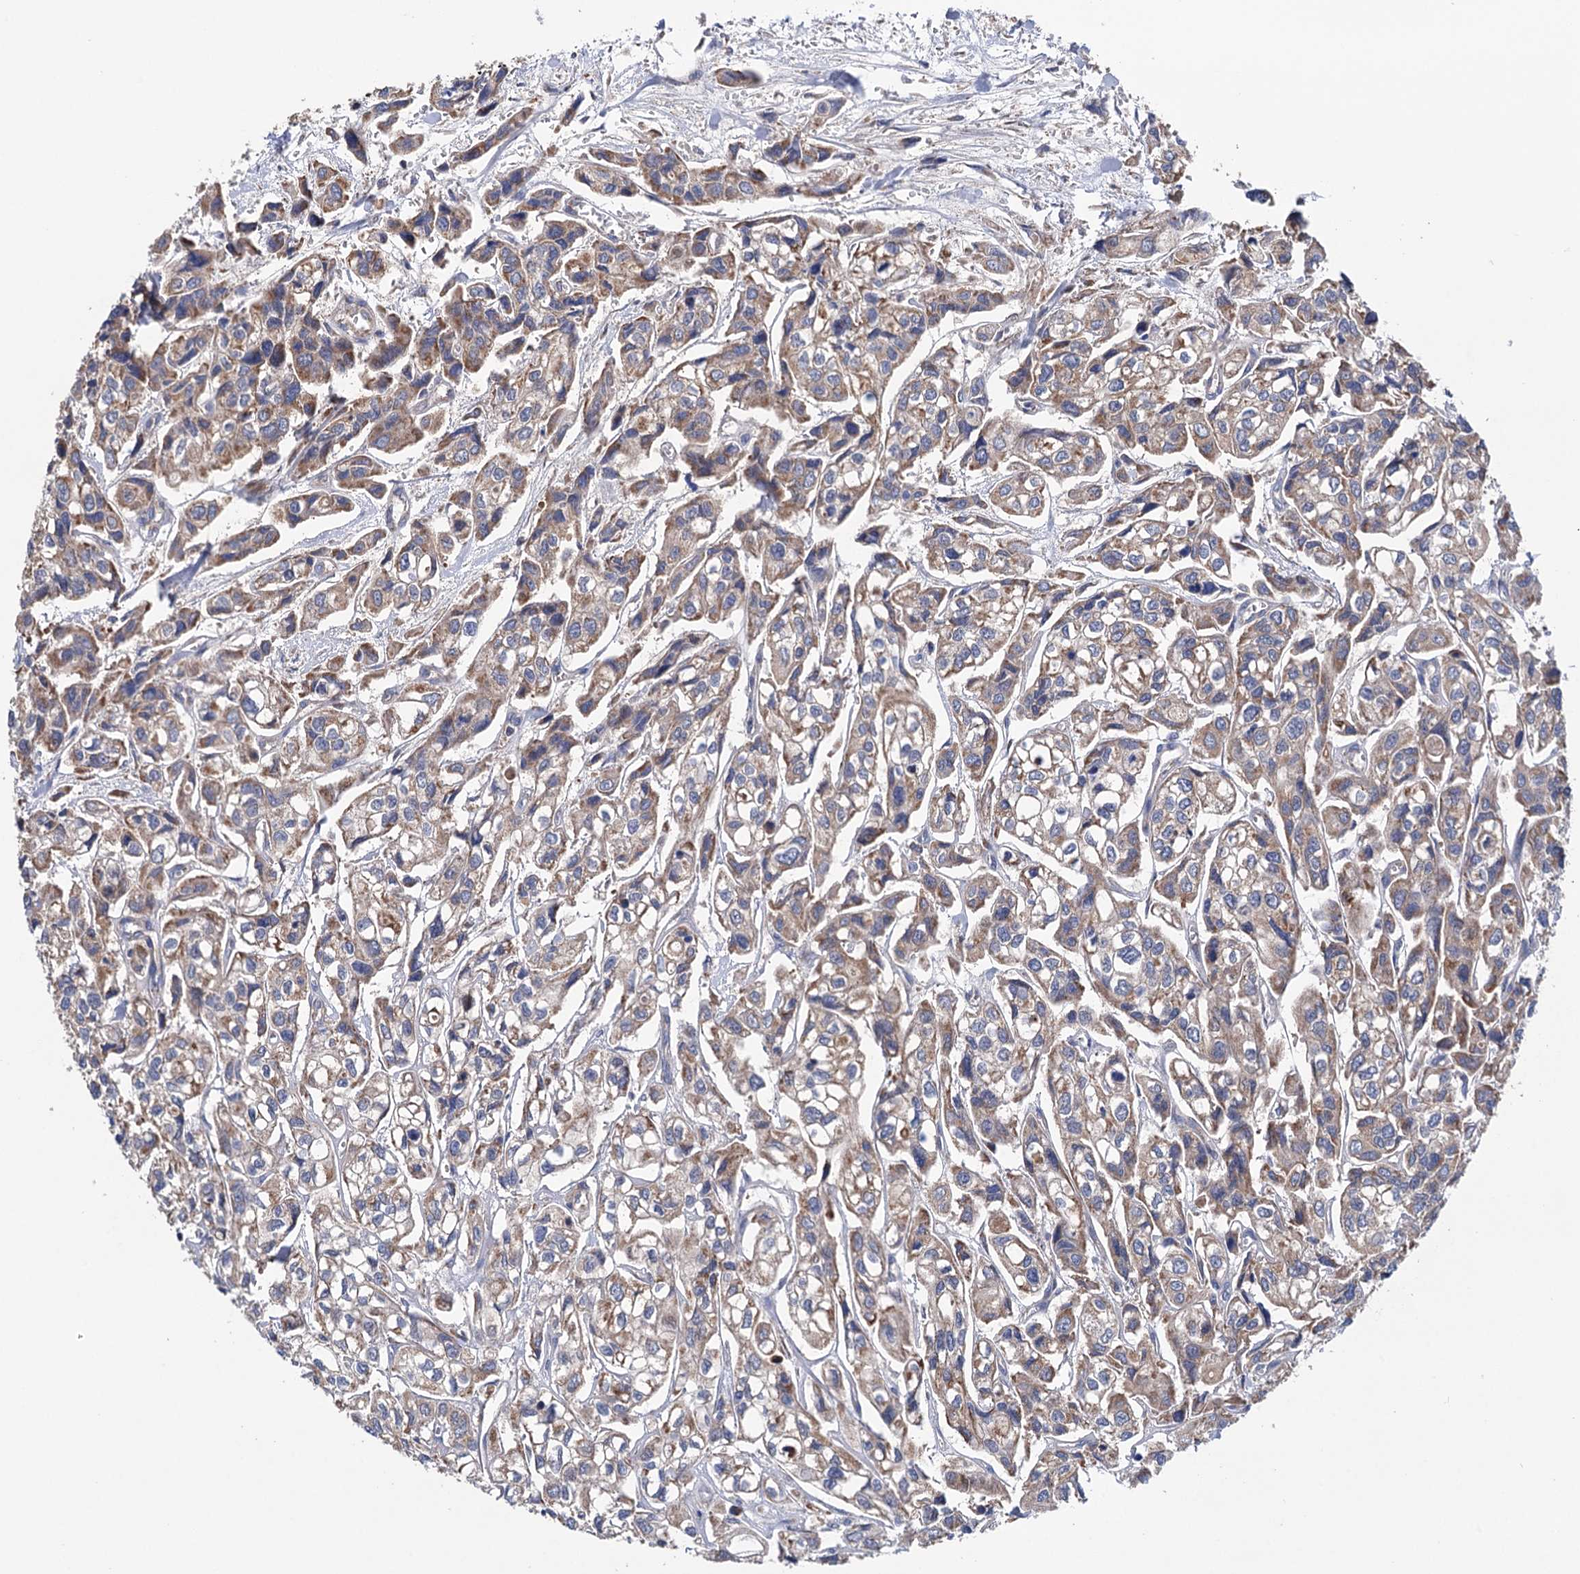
{"staining": {"intensity": "moderate", "quantity": ">75%", "location": "cytoplasmic/membranous"}, "tissue": "urothelial cancer", "cell_type": "Tumor cells", "image_type": "cancer", "snomed": [{"axis": "morphology", "description": "Urothelial carcinoma, High grade"}, {"axis": "topography", "description": "Urinary bladder"}], "caption": "High-grade urothelial carcinoma stained for a protein (brown) exhibits moderate cytoplasmic/membranous positive expression in about >75% of tumor cells.", "gene": "SUCLA2", "patient": {"sex": "male", "age": 67}}